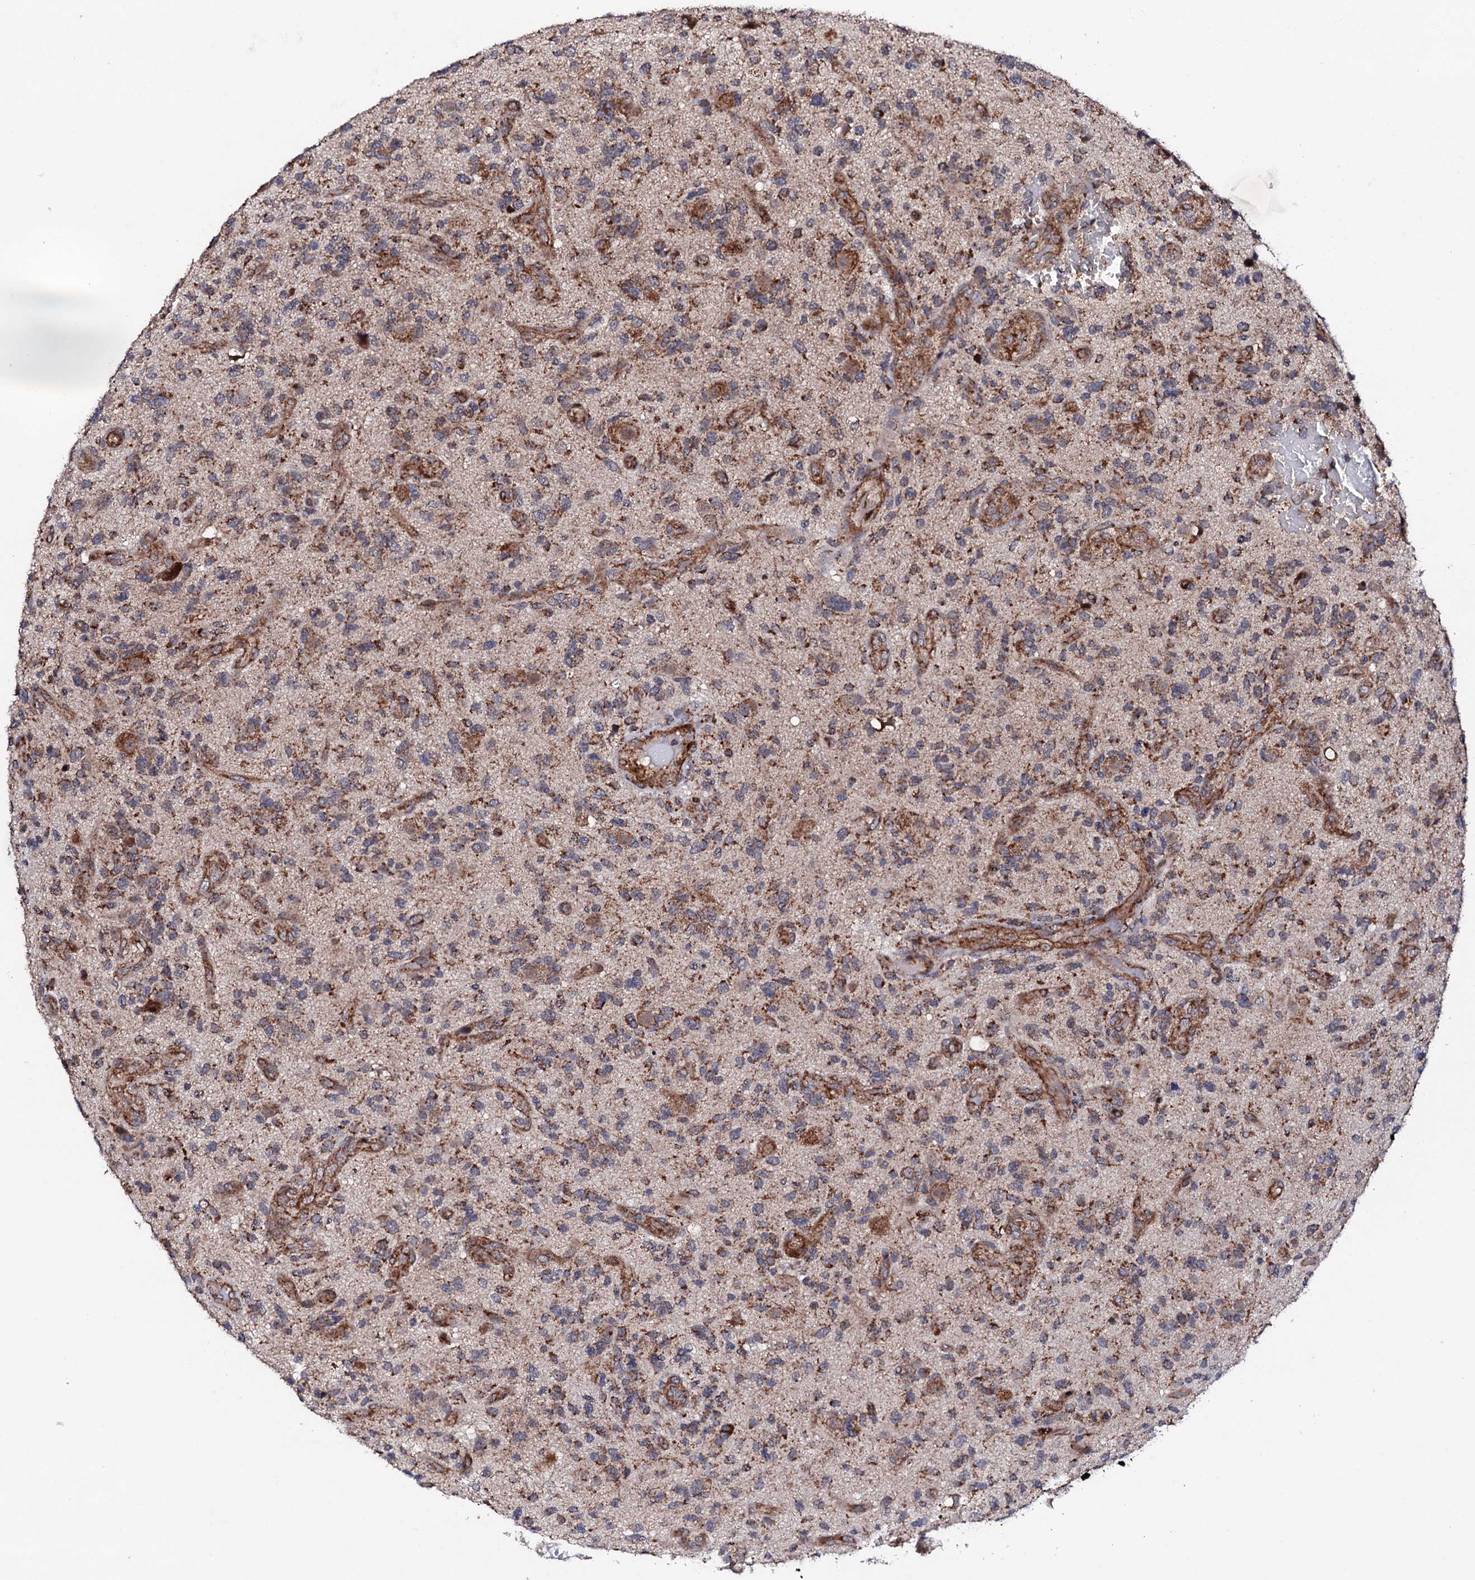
{"staining": {"intensity": "moderate", "quantity": ">75%", "location": "cytoplasmic/membranous"}, "tissue": "glioma", "cell_type": "Tumor cells", "image_type": "cancer", "snomed": [{"axis": "morphology", "description": "Glioma, malignant, High grade"}, {"axis": "topography", "description": "Brain"}], "caption": "Immunohistochemistry of malignant glioma (high-grade) exhibits medium levels of moderate cytoplasmic/membranous positivity in about >75% of tumor cells.", "gene": "MTIF3", "patient": {"sex": "male", "age": 47}}